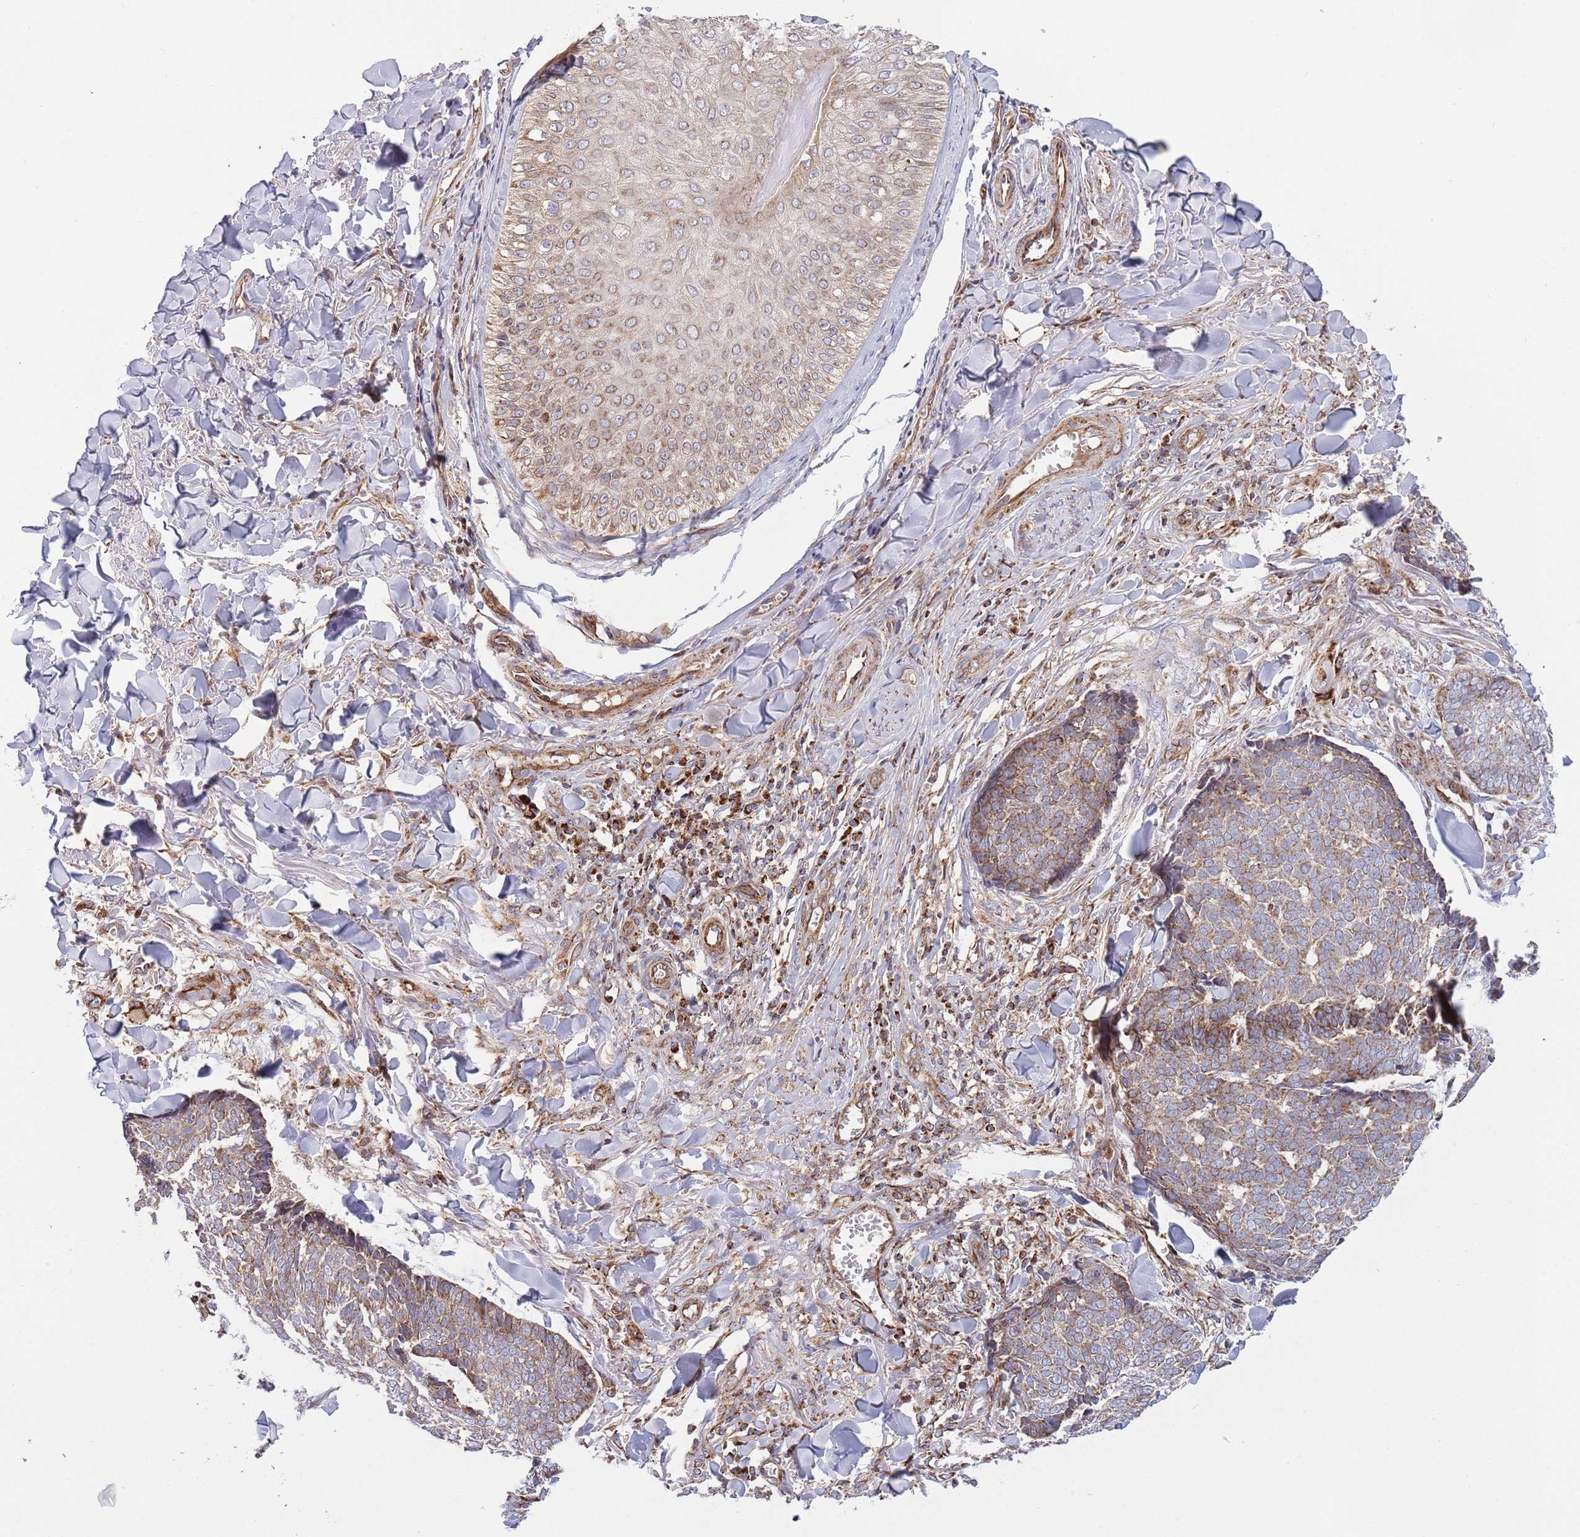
{"staining": {"intensity": "moderate", "quantity": ">75%", "location": "cytoplasmic/membranous"}, "tissue": "skin cancer", "cell_type": "Tumor cells", "image_type": "cancer", "snomed": [{"axis": "morphology", "description": "Basal cell carcinoma"}, {"axis": "topography", "description": "Skin"}], "caption": "Tumor cells exhibit moderate cytoplasmic/membranous positivity in about >75% of cells in skin basal cell carcinoma.", "gene": "ATP5PD", "patient": {"sex": "male", "age": 84}}